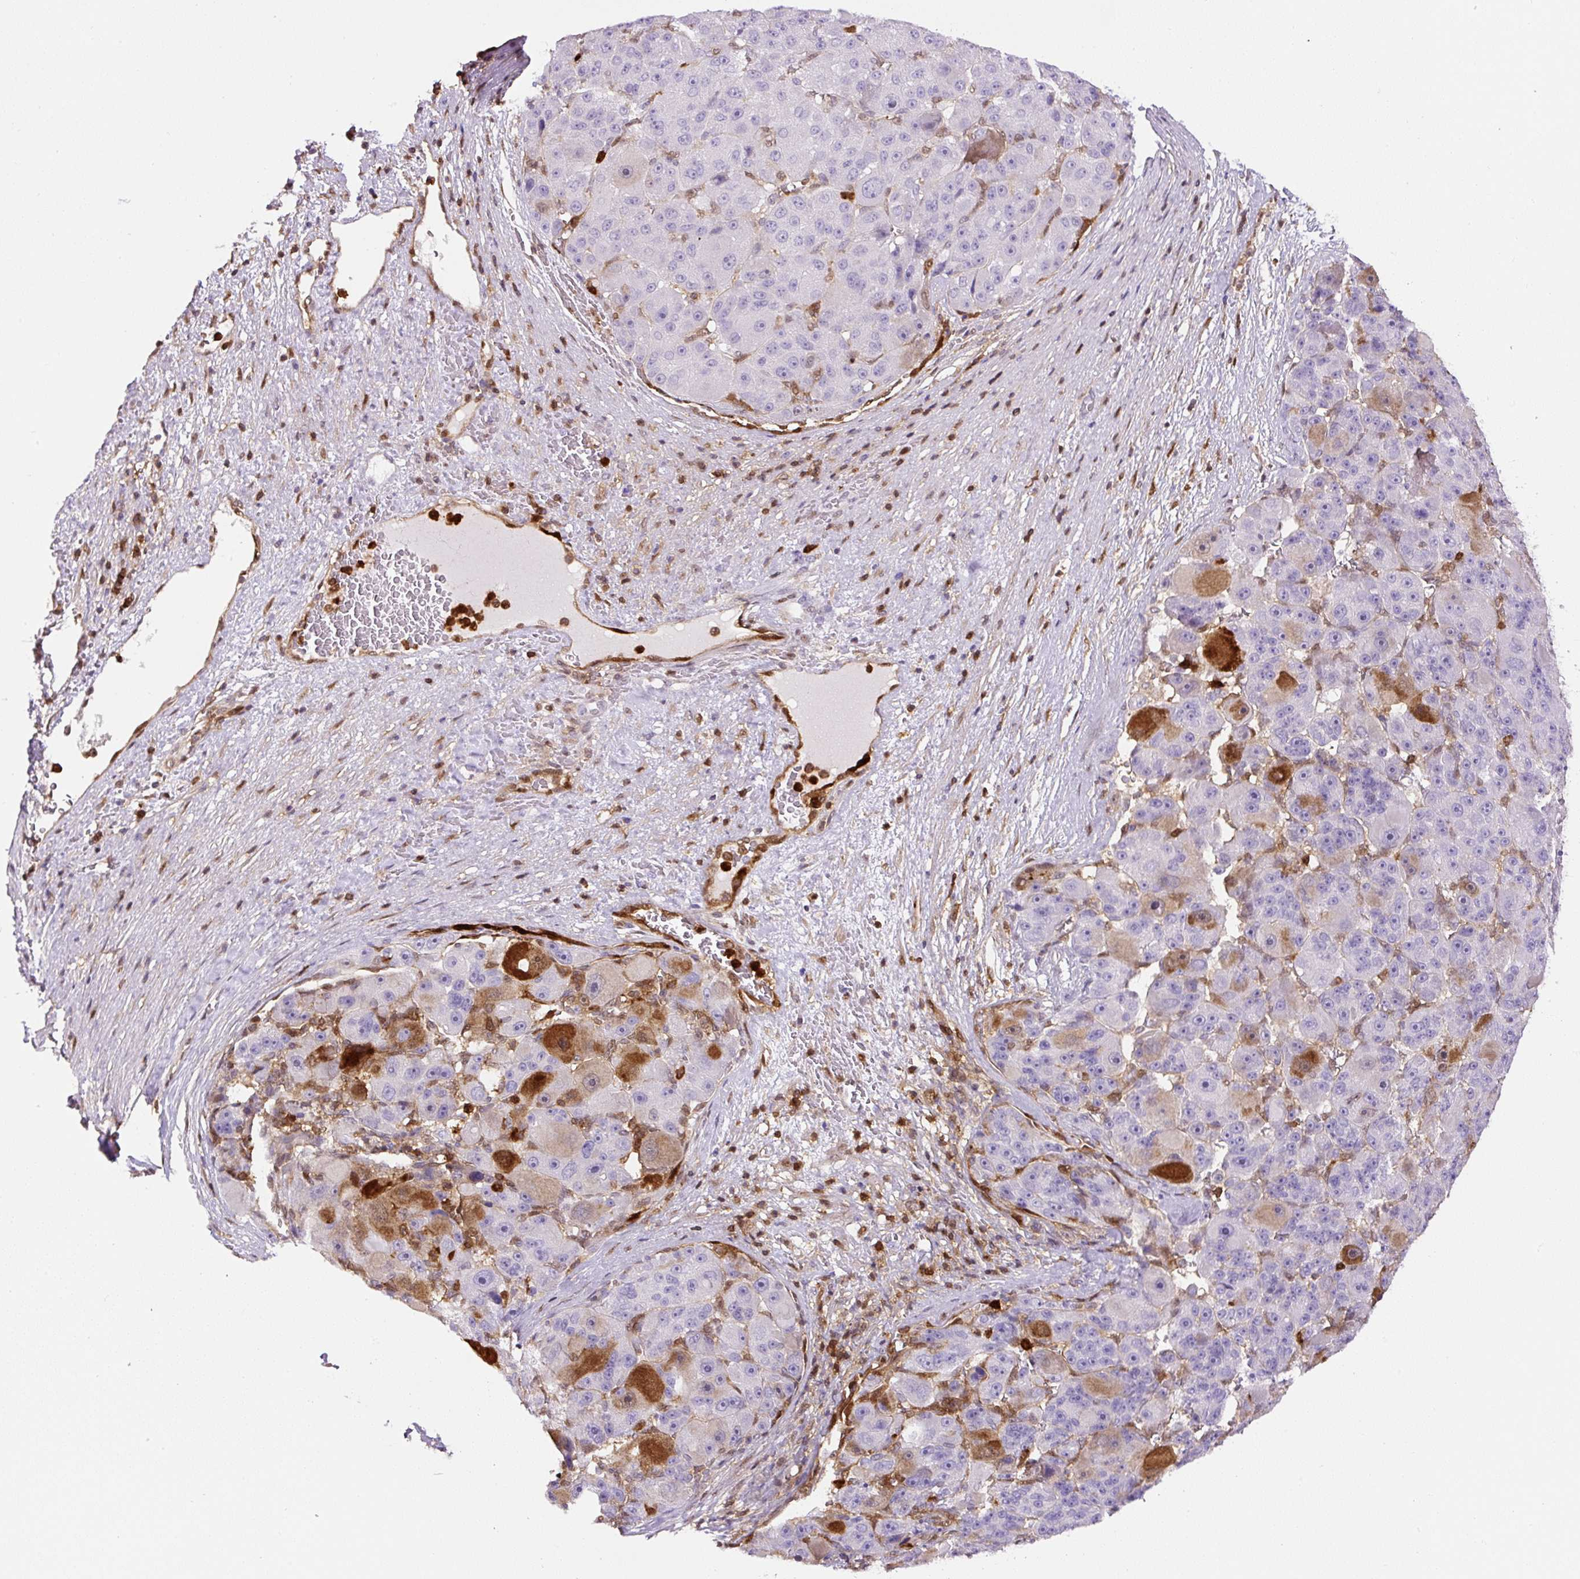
{"staining": {"intensity": "strong", "quantity": "<25%", "location": "cytoplasmic/membranous"}, "tissue": "liver cancer", "cell_type": "Tumor cells", "image_type": "cancer", "snomed": [{"axis": "morphology", "description": "Carcinoma, Hepatocellular, NOS"}, {"axis": "topography", "description": "Liver"}], "caption": "Liver cancer stained with immunohistochemistry reveals strong cytoplasmic/membranous staining in approximately <25% of tumor cells.", "gene": "ANXA1", "patient": {"sex": "male", "age": 76}}